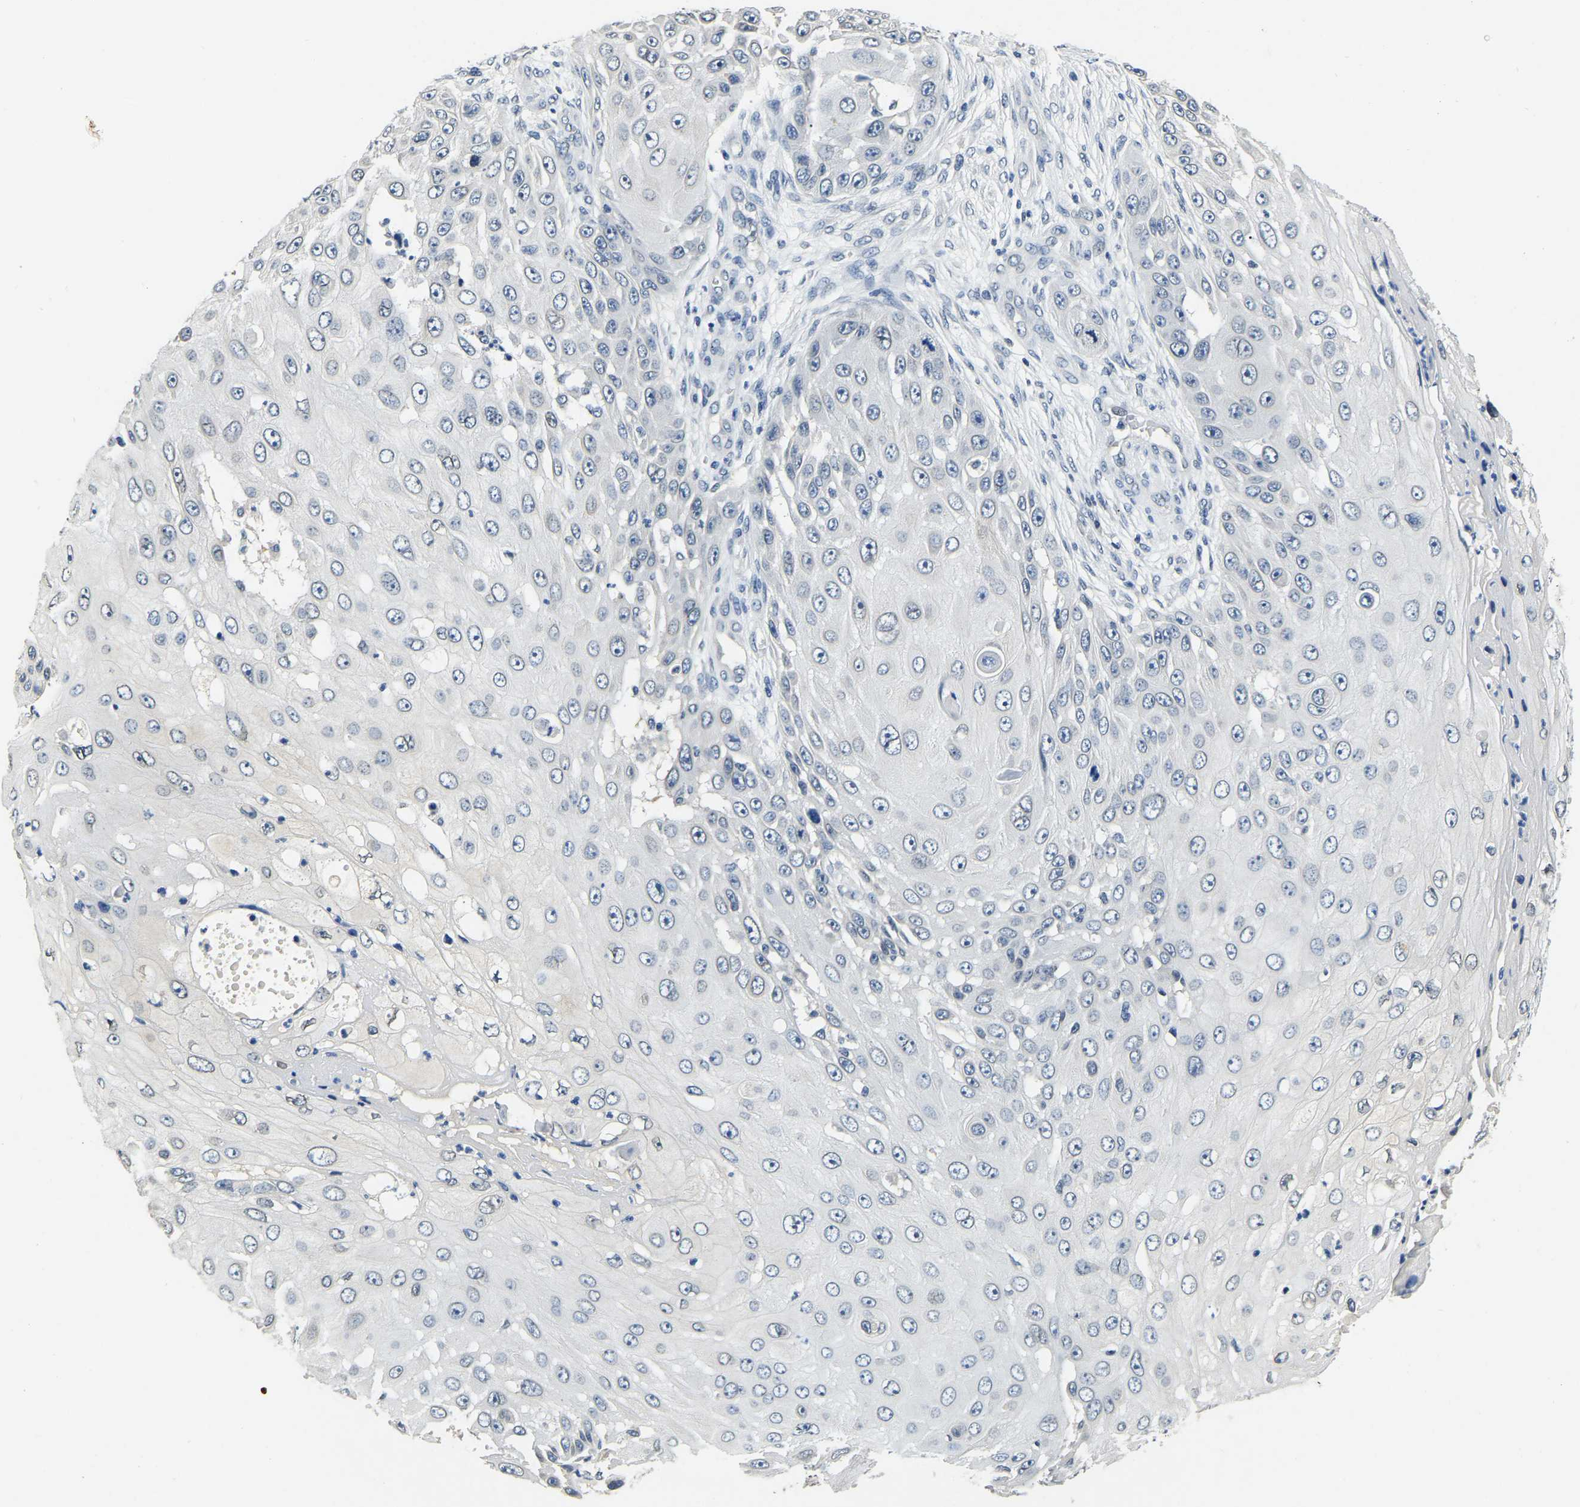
{"staining": {"intensity": "negative", "quantity": "none", "location": "none"}, "tissue": "skin cancer", "cell_type": "Tumor cells", "image_type": "cancer", "snomed": [{"axis": "morphology", "description": "Squamous cell carcinoma, NOS"}, {"axis": "topography", "description": "Skin"}], "caption": "IHC photomicrograph of squamous cell carcinoma (skin) stained for a protein (brown), which exhibits no expression in tumor cells.", "gene": "RANBP2", "patient": {"sex": "female", "age": 44}}